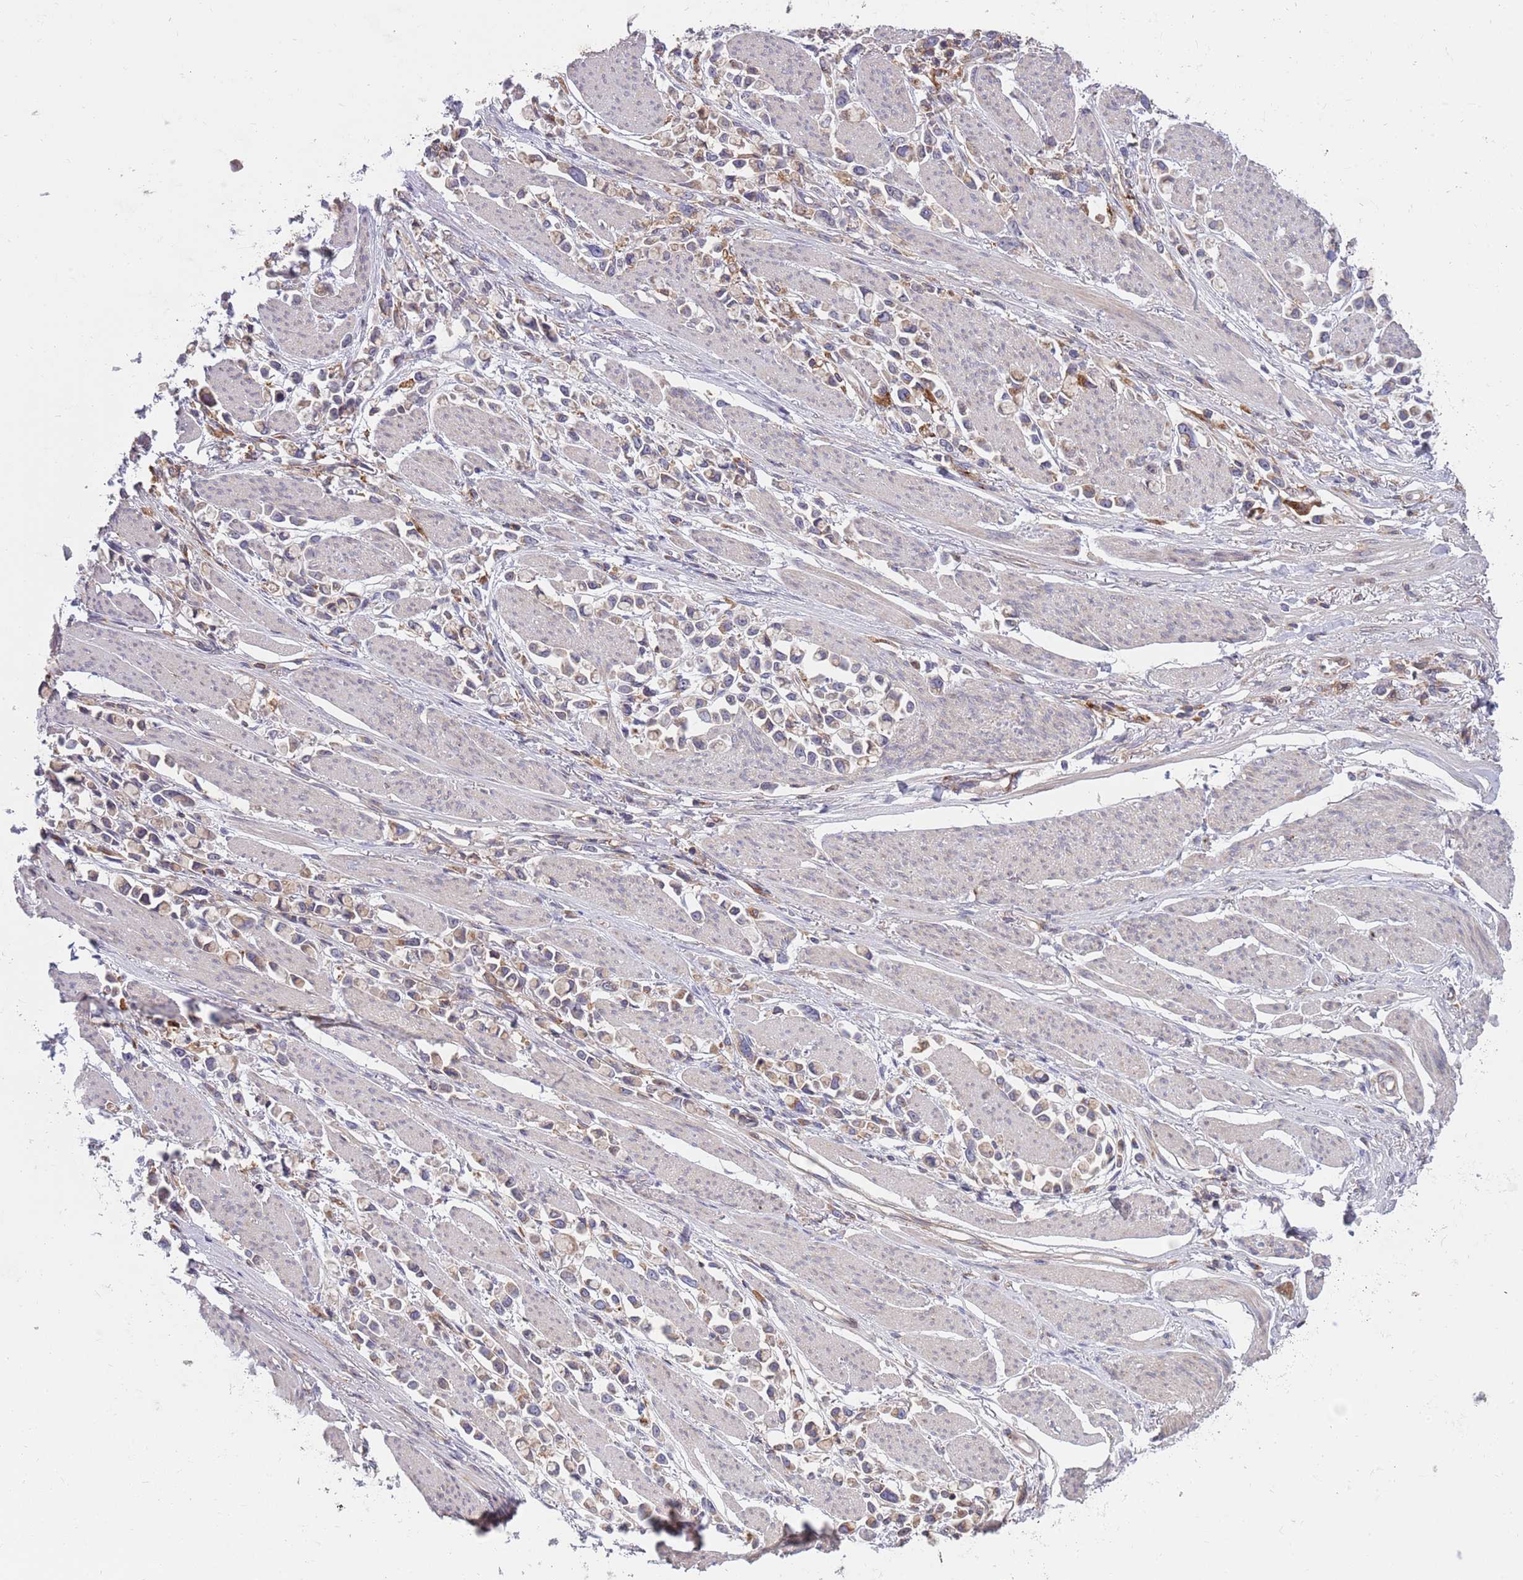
{"staining": {"intensity": "moderate", "quantity": "<25%", "location": "cytoplasmic/membranous"}, "tissue": "stomach cancer", "cell_type": "Tumor cells", "image_type": "cancer", "snomed": [{"axis": "morphology", "description": "Adenocarcinoma, NOS"}, {"axis": "topography", "description": "Stomach"}], "caption": "Tumor cells demonstrate low levels of moderate cytoplasmic/membranous staining in about <25% of cells in stomach cancer (adenocarcinoma).", "gene": "BTBD7", "patient": {"sex": "female", "age": 81}}